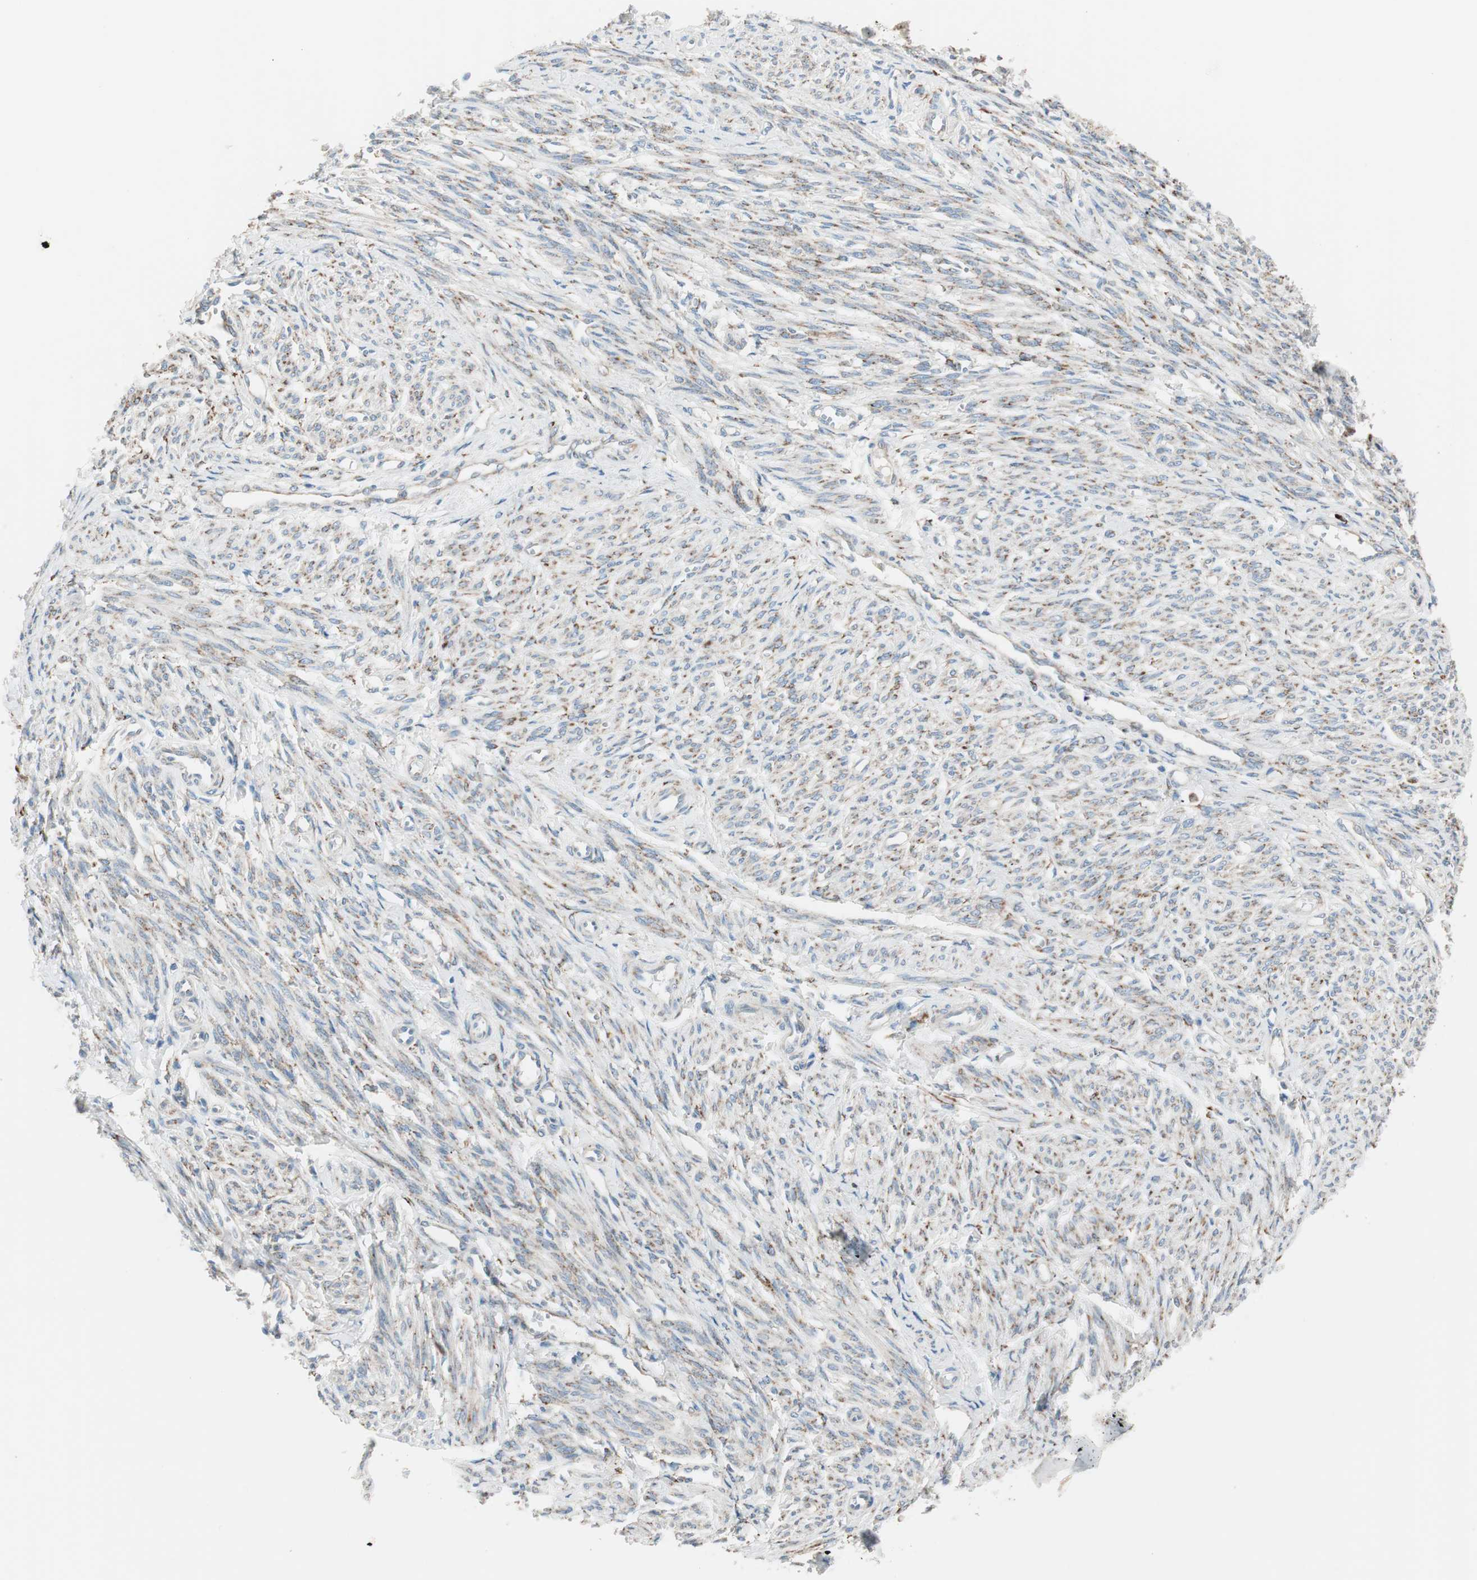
{"staining": {"intensity": "moderate", "quantity": ">75%", "location": "cytoplasmic/membranous"}, "tissue": "smooth muscle", "cell_type": "Smooth muscle cells", "image_type": "normal", "snomed": [{"axis": "morphology", "description": "Normal tissue, NOS"}, {"axis": "topography", "description": "Smooth muscle"}], "caption": "Normal smooth muscle was stained to show a protein in brown. There is medium levels of moderate cytoplasmic/membranous staining in approximately >75% of smooth muscle cells.", "gene": "P4HTM", "patient": {"sex": "female", "age": 65}}